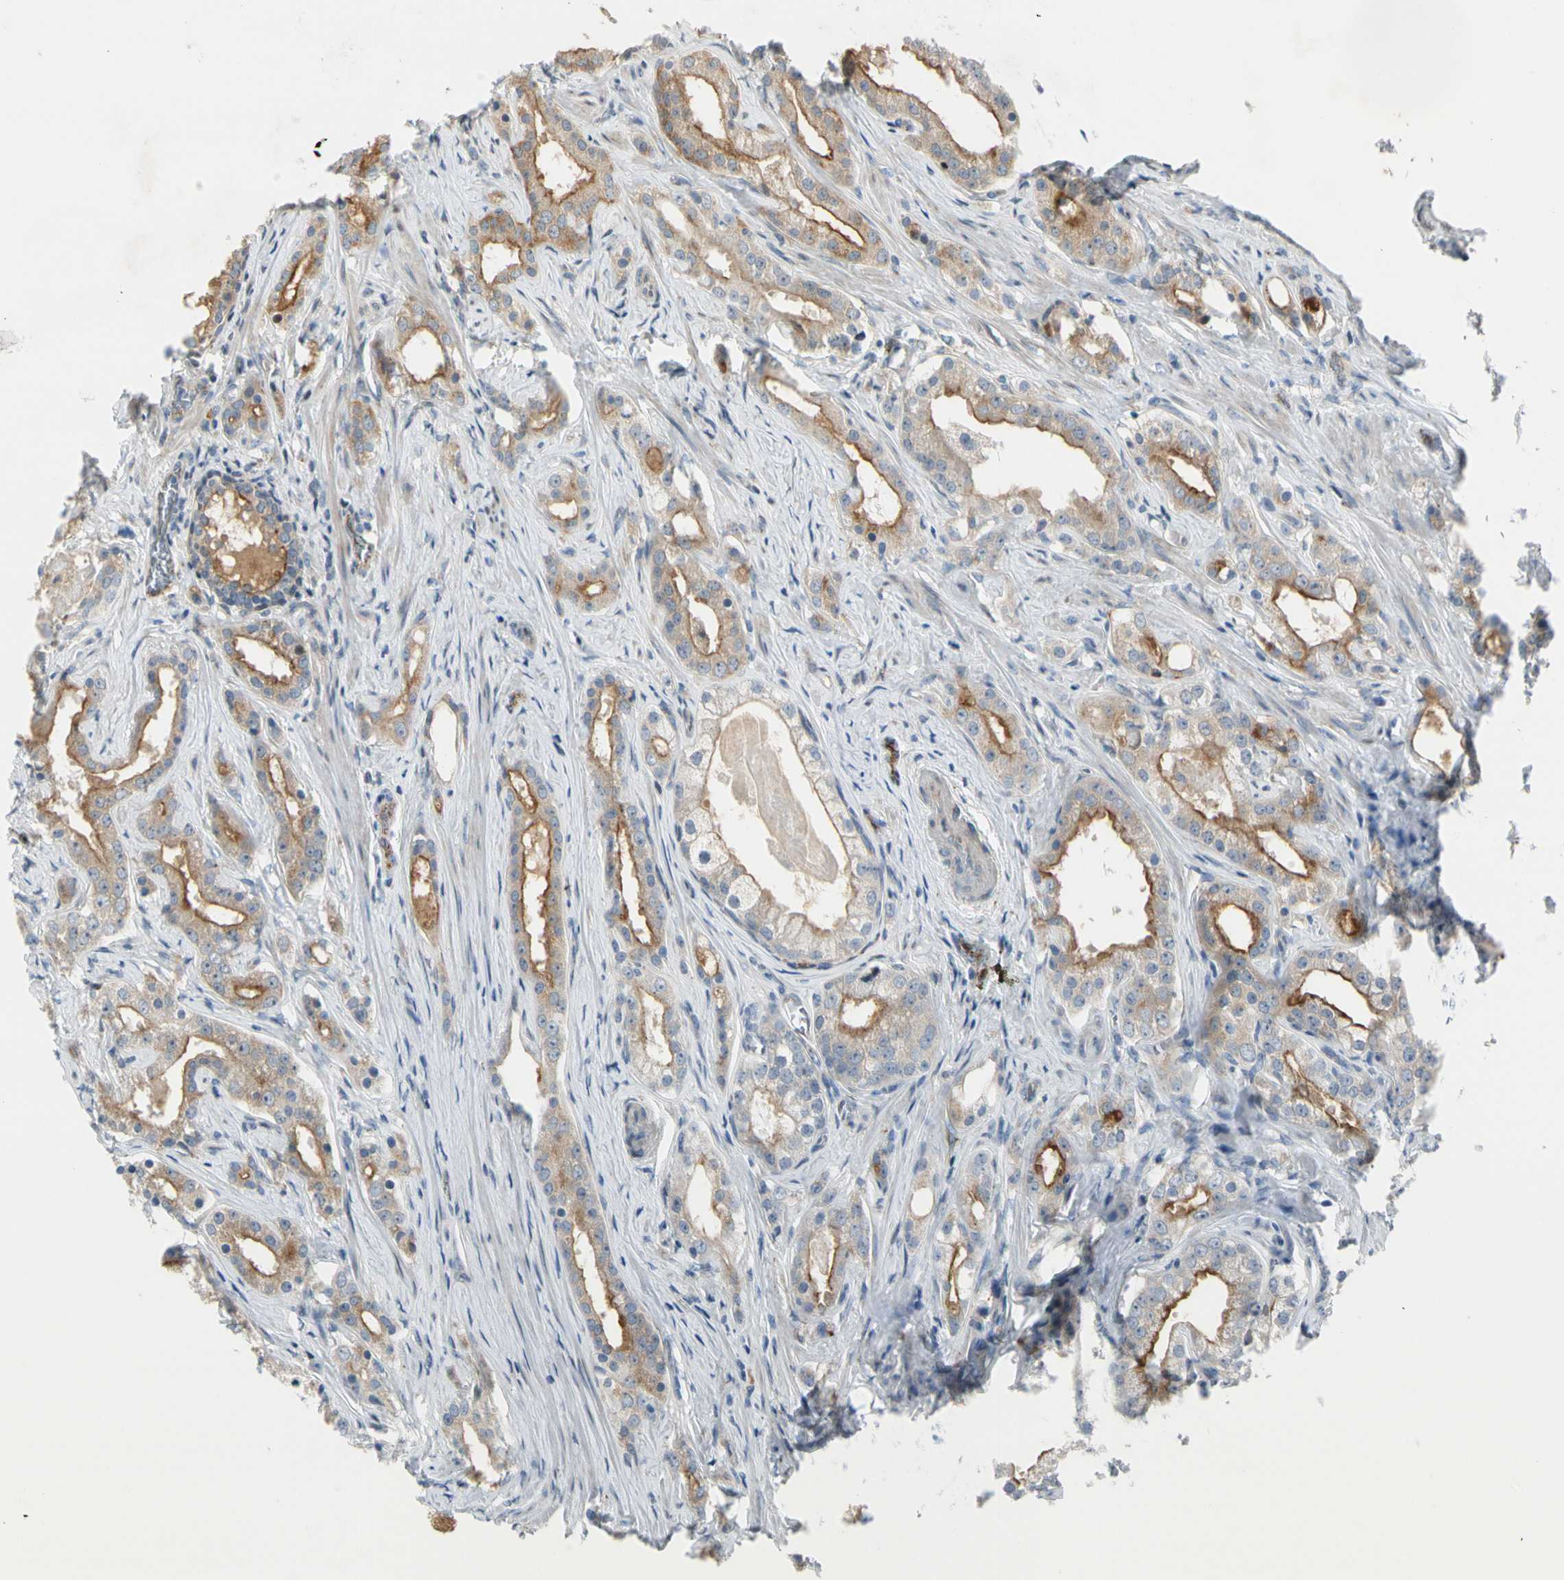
{"staining": {"intensity": "moderate", "quantity": ">75%", "location": "cytoplasmic/membranous"}, "tissue": "prostate cancer", "cell_type": "Tumor cells", "image_type": "cancer", "snomed": [{"axis": "morphology", "description": "Adenocarcinoma, Low grade"}, {"axis": "topography", "description": "Prostate"}], "caption": "The image reveals staining of prostate low-grade adenocarcinoma, revealing moderate cytoplasmic/membranous protein positivity (brown color) within tumor cells.", "gene": "NPDC1", "patient": {"sex": "male", "age": 59}}